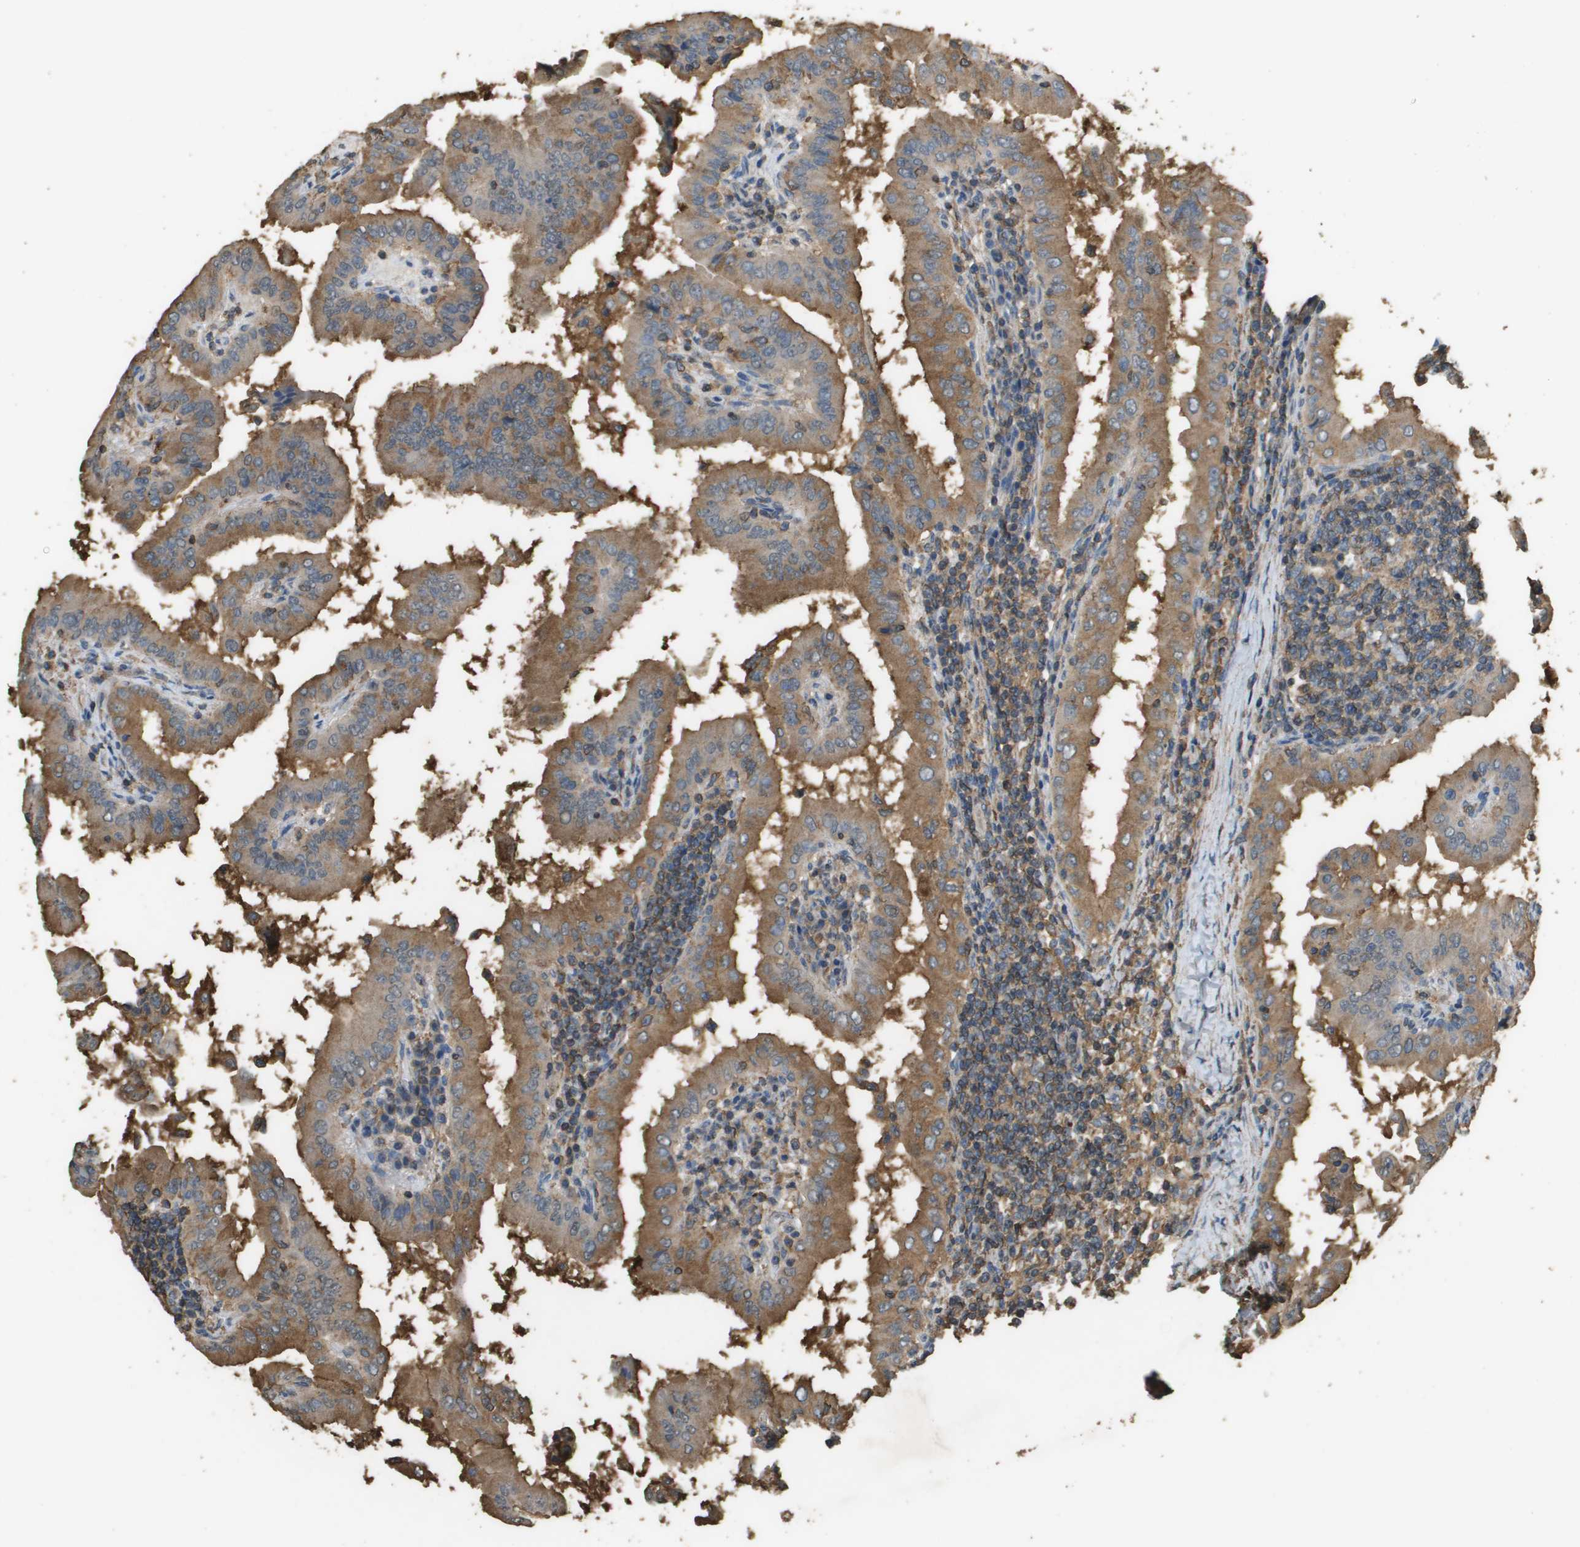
{"staining": {"intensity": "moderate", "quantity": ">75%", "location": "cytoplasmic/membranous"}, "tissue": "thyroid cancer", "cell_type": "Tumor cells", "image_type": "cancer", "snomed": [{"axis": "morphology", "description": "Papillary adenocarcinoma, NOS"}, {"axis": "topography", "description": "Thyroid gland"}], "caption": "Immunohistochemical staining of thyroid cancer (papillary adenocarcinoma) exhibits medium levels of moderate cytoplasmic/membranous expression in about >75% of tumor cells. The protein is shown in brown color, while the nuclei are stained blue.", "gene": "MS4A7", "patient": {"sex": "male", "age": 33}}